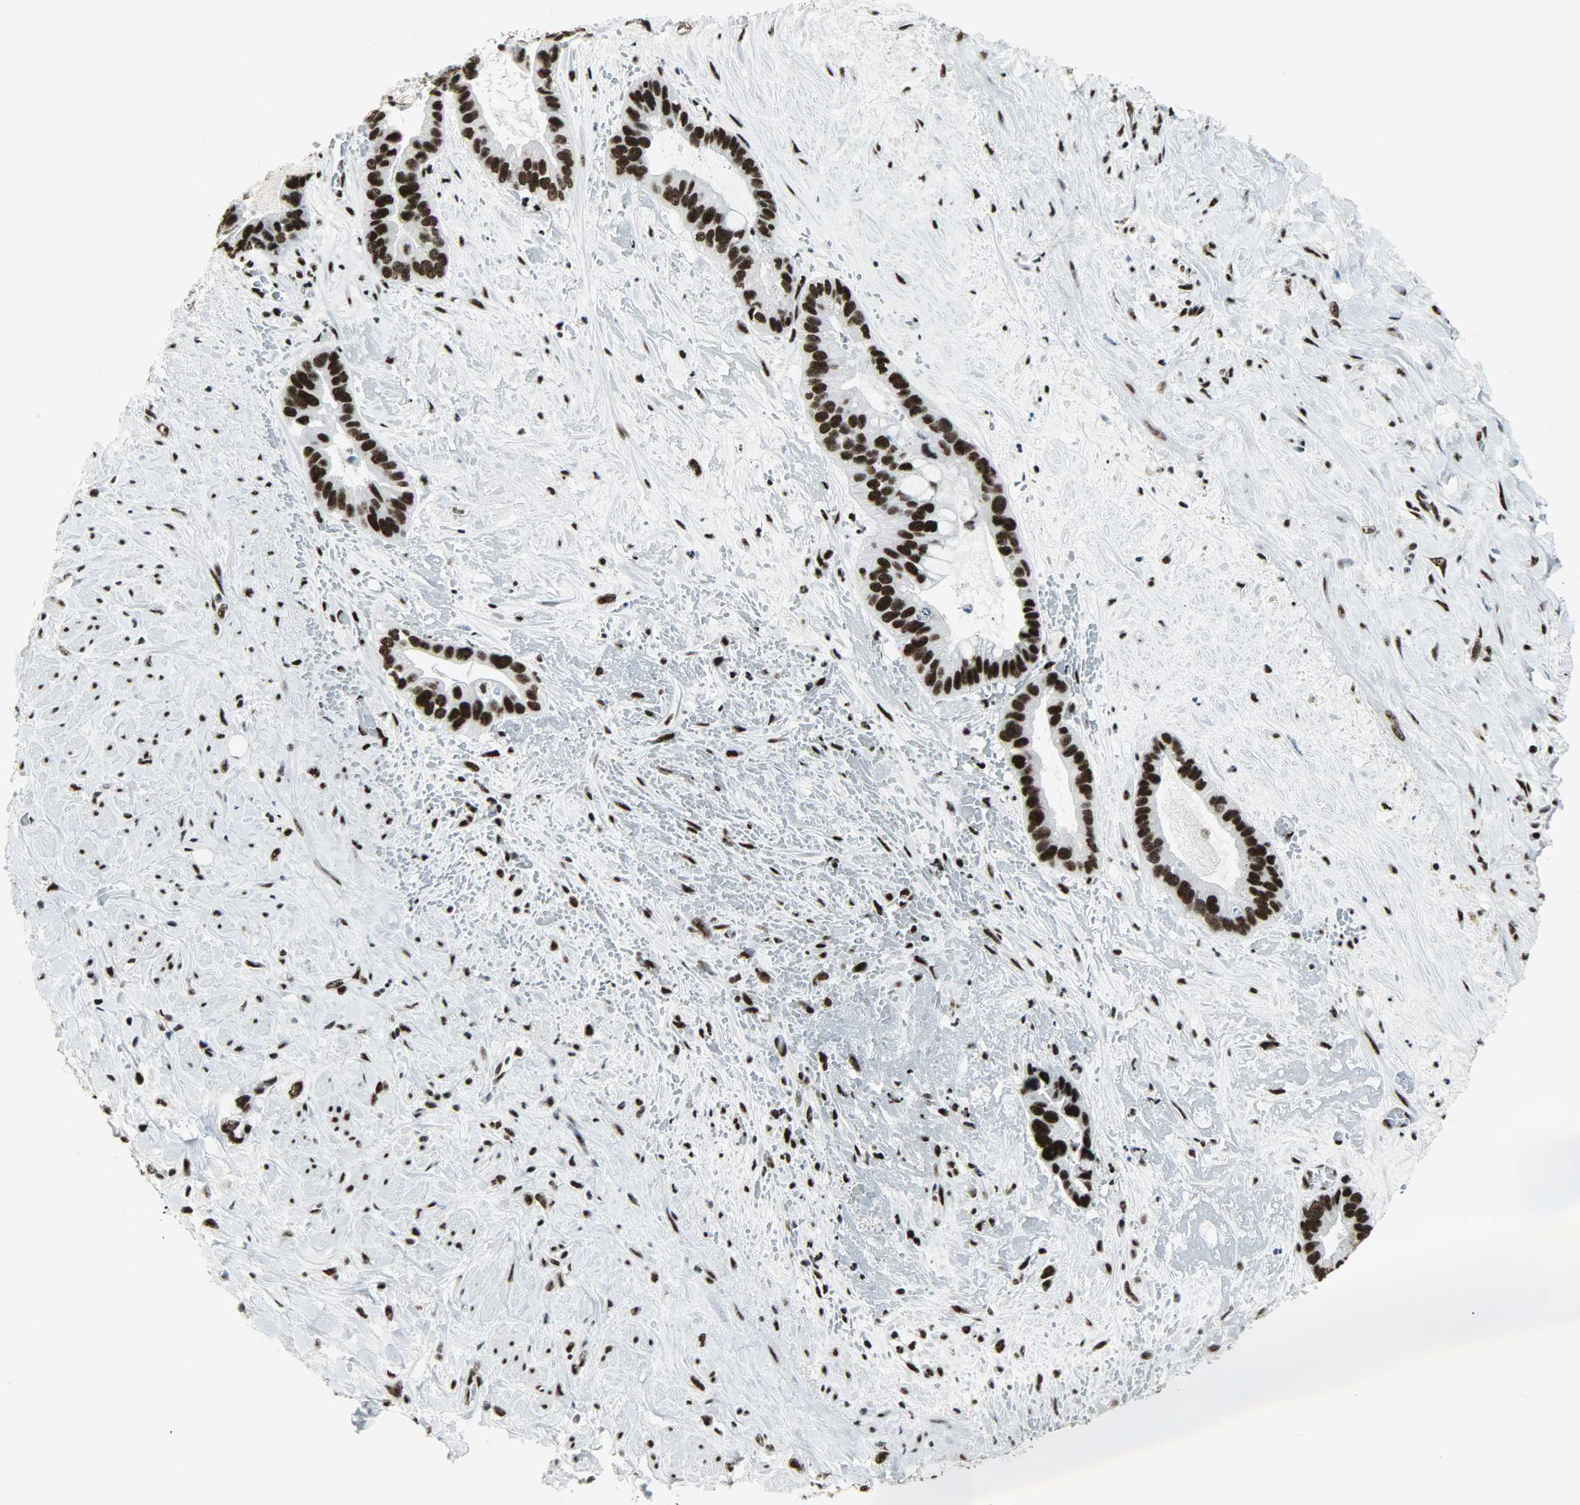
{"staining": {"intensity": "strong", "quantity": ">75%", "location": "nuclear"}, "tissue": "liver cancer", "cell_type": "Tumor cells", "image_type": "cancer", "snomed": [{"axis": "morphology", "description": "Cholangiocarcinoma"}, {"axis": "topography", "description": "Liver"}], "caption": "Tumor cells show high levels of strong nuclear positivity in approximately >75% of cells in liver cholangiocarcinoma.", "gene": "SNRPA", "patient": {"sex": "female", "age": 65}}